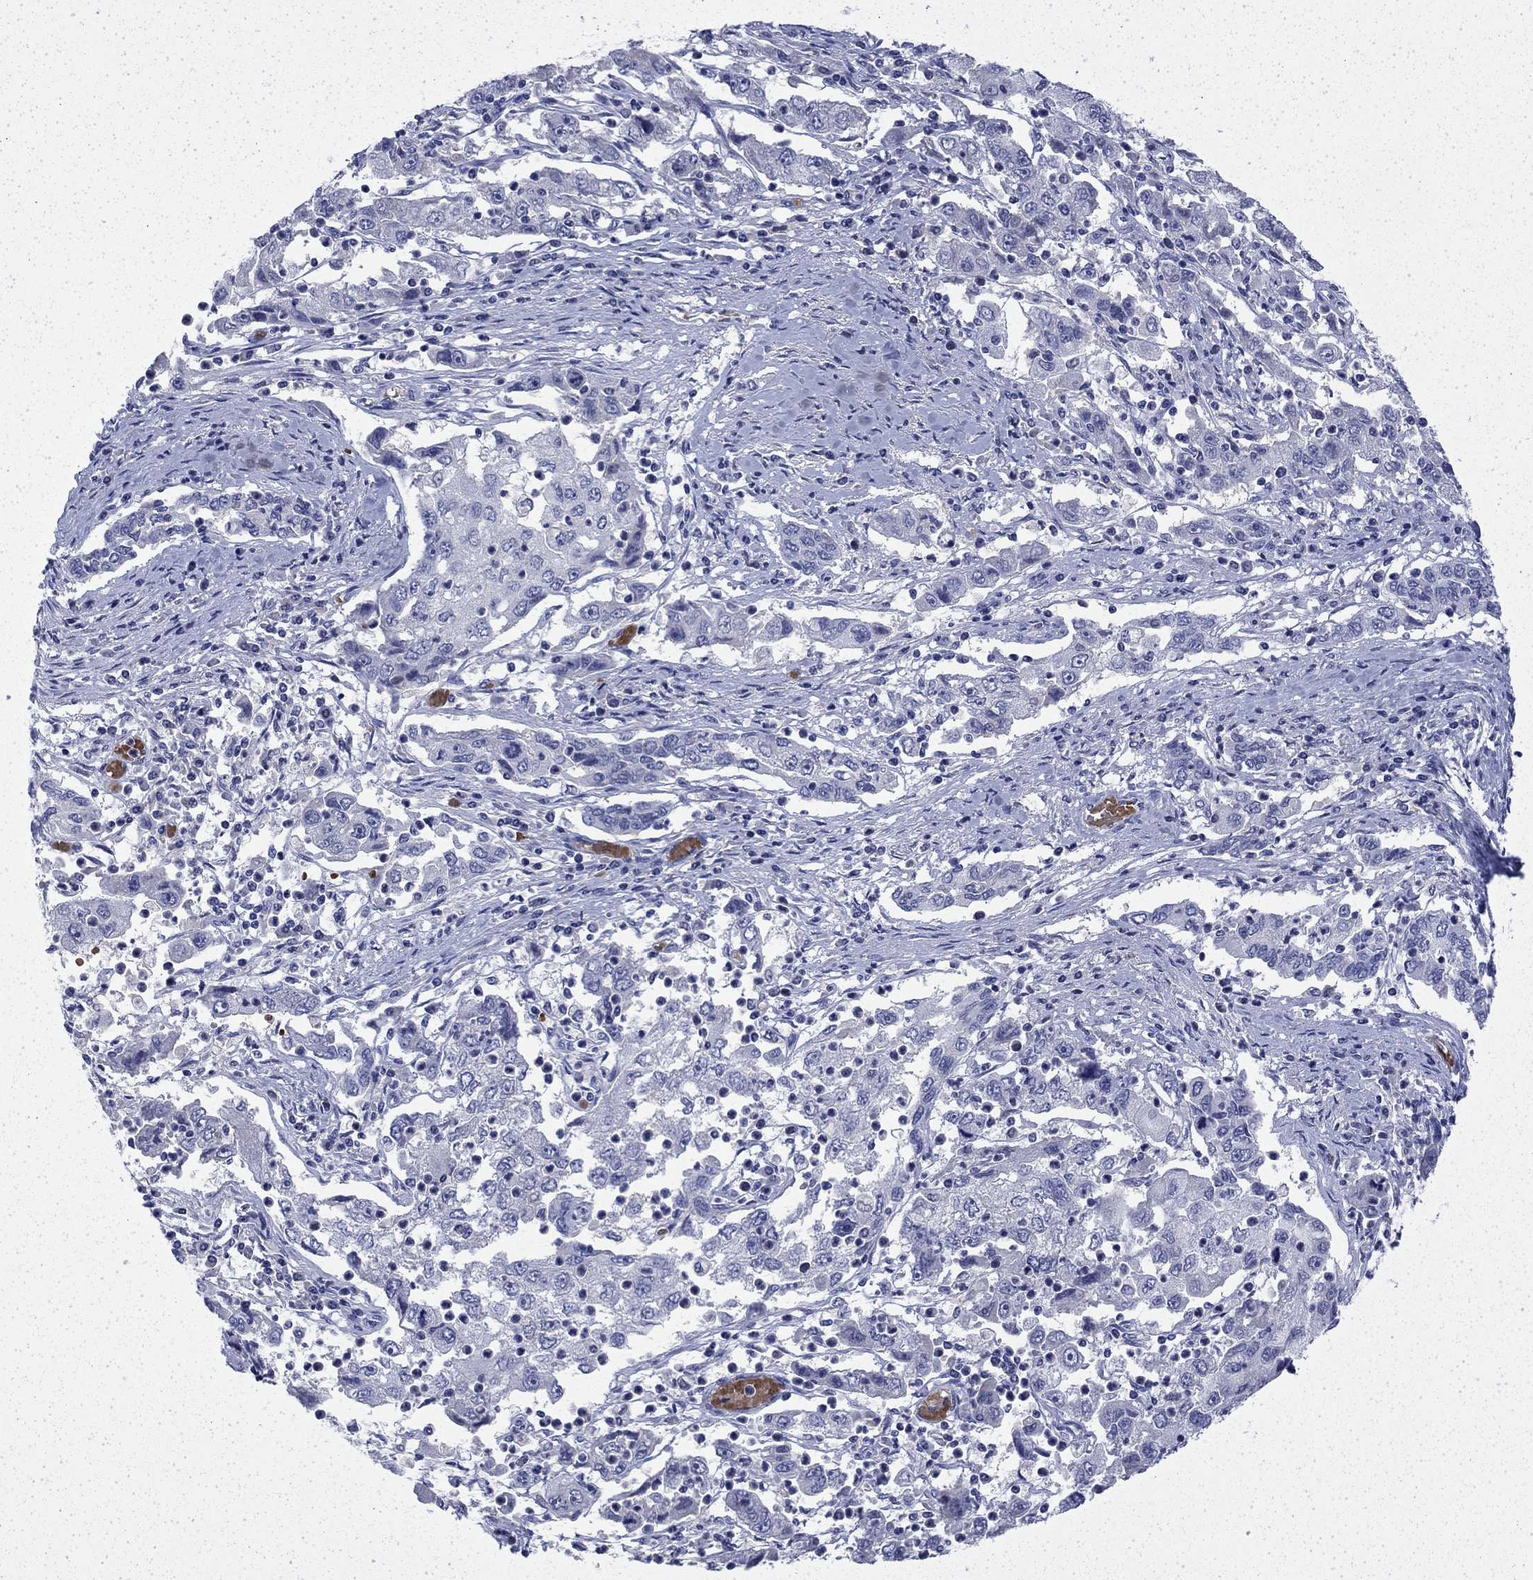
{"staining": {"intensity": "negative", "quantity": "none", "location": "none"}, "tissue": "cervical cancer", "cell_type": "Tumor cells", "image_type": "cancer", "snomed": [{"axis": "morphology", "description": "Squamous cell carcinoma, NOS"}, {"axis": "topography", "description": "Cervix"}], "caption": "IHC histopathology image of neoplastic tissue: human cervical squamous cell carcinoma stained with DAB shows no significant protein staining in tumor cells. Brightfield microscopy of immunohistochemistry stained with DAB (3,3'-diaminobenzidine) (brown) and hematoxylin (blue), captured at high magnification.", "gene": "ENPP6", "patient": {"sex": "female", "age": 36}}